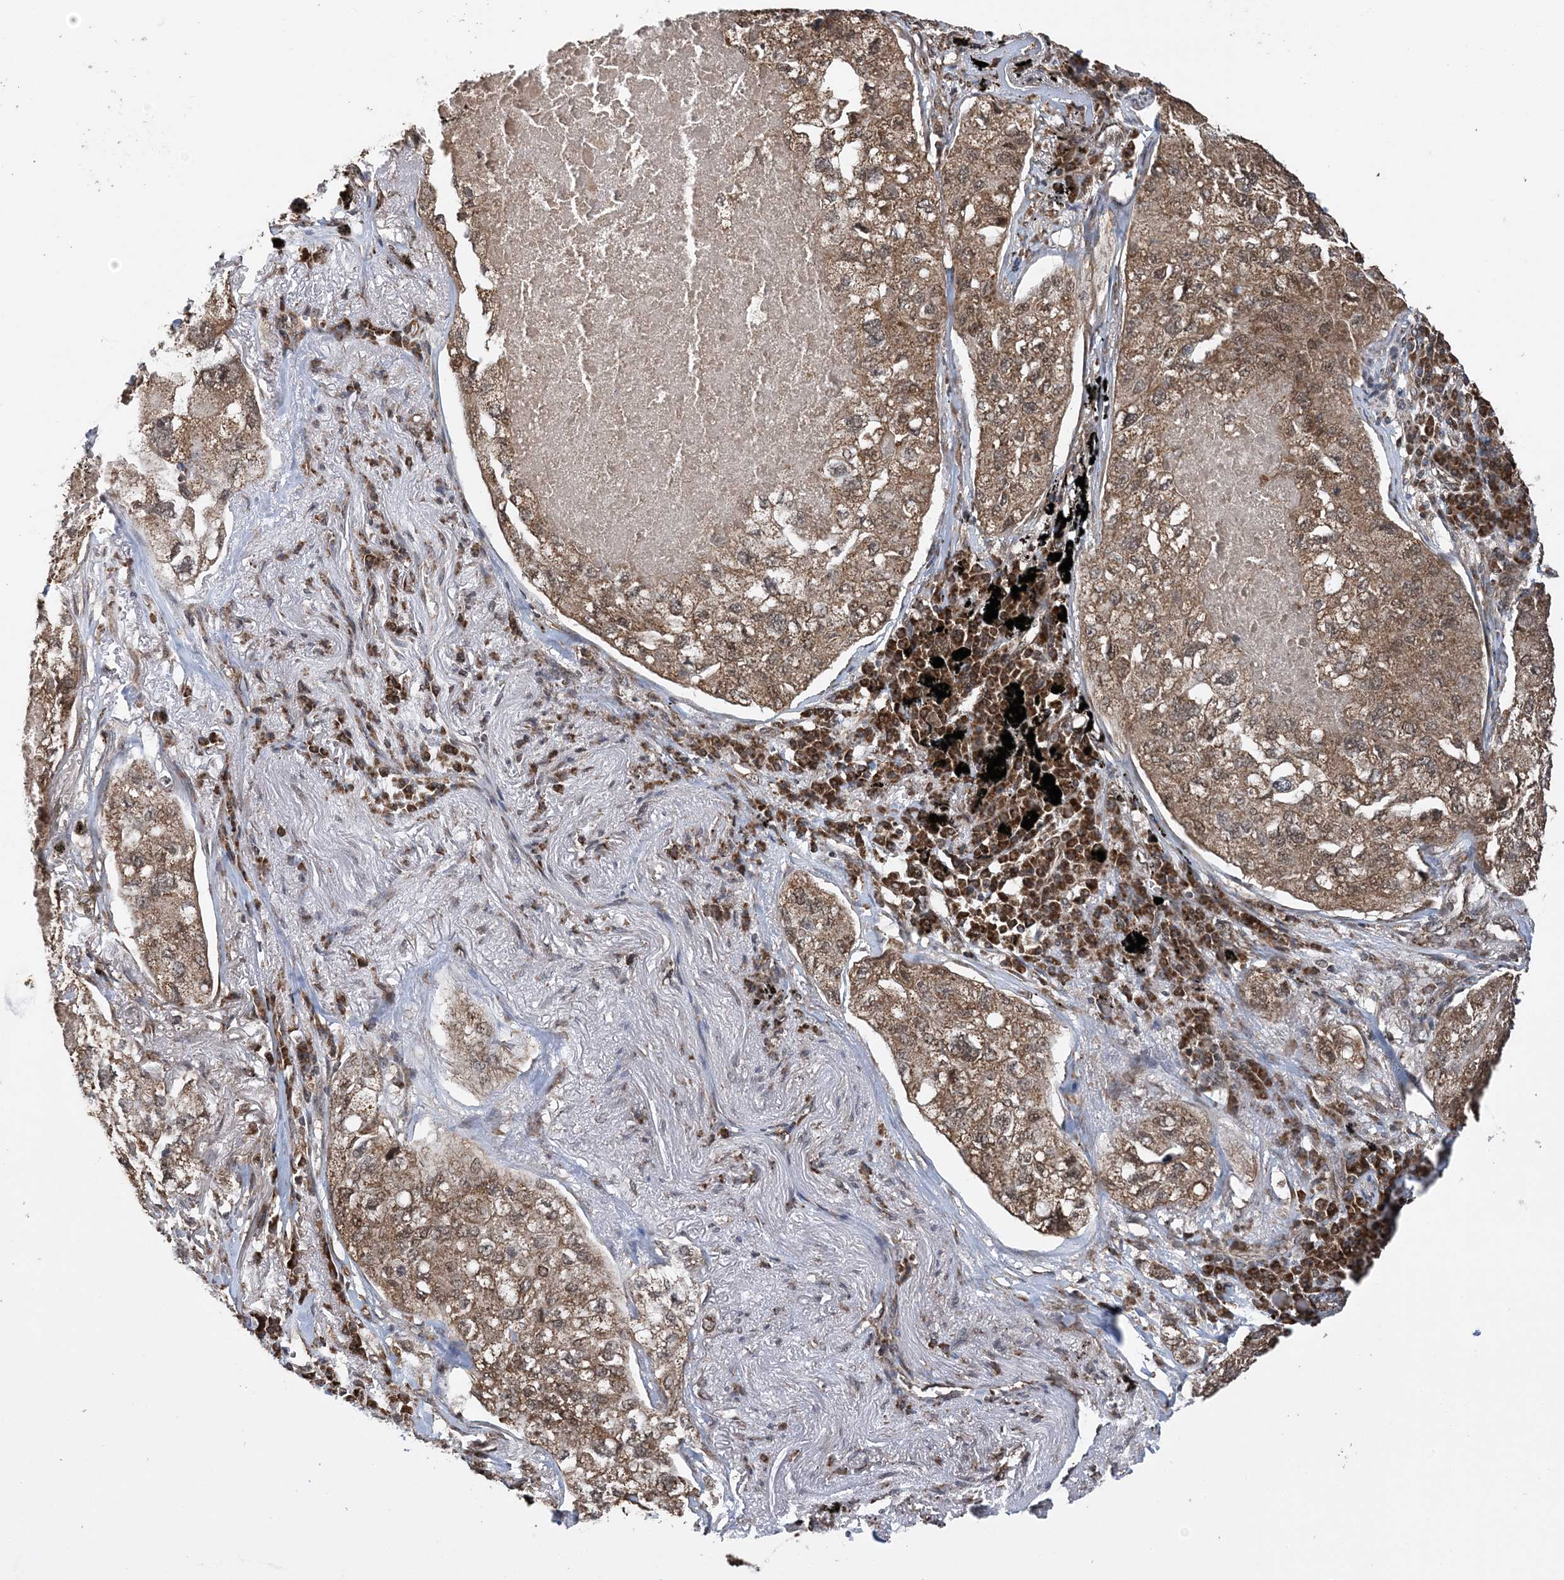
{"staining": {"intensity": "moderate", "quantity": ">75%", "location": "cytoplasmic/membranous"}, "tissue": "lung cancer", "cell_type": "Tumor cells", "image_type": "cancer", "snomed": [{"axis": "morphology", "description": "Adenocarcinoma, NOS"}, {"axis": "topography", "description": "Lung"}], "caption": "Lung cancer tissue reveals moderate cytoplasmic/membranous staining in approximately >75% of tumor cells", "gene": "PCBP1", "patient": {"sex": "male", "age": 65}}